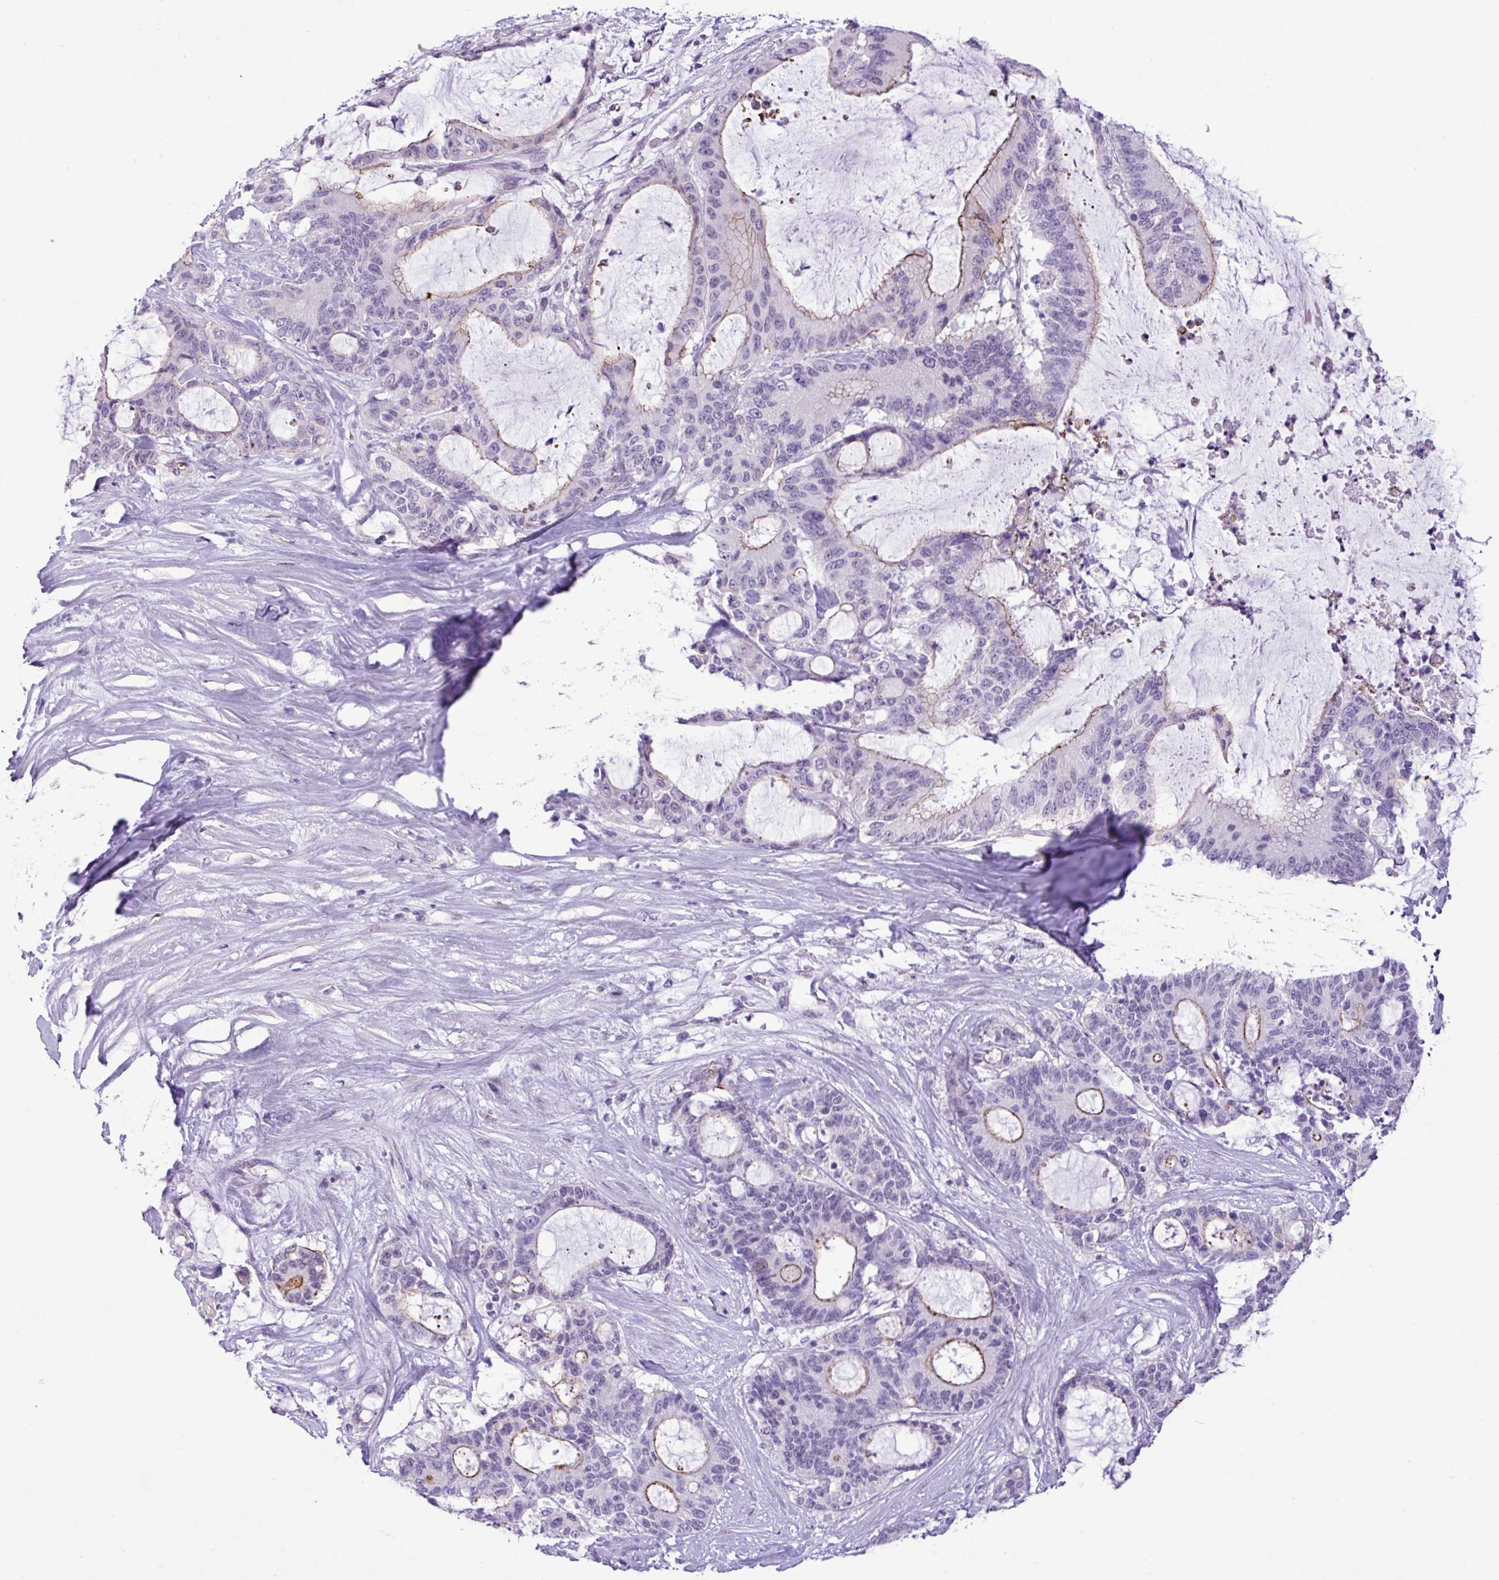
{"staining": {"intensity": "moderate", "quantity": "<25%", "location": "cytoplasmic/membranous"}, "tissue": "liver cancer", "cell_type": "Tumor cells", "image_type": "cancer", "snomed": [{"axis": "morphology", "description": "Normal tissue, NOS"}, {"axis": "morphology", "description": "Cholangiocarcinoma"}, {"axis": "topography", "description": "Liver"}, {"axis": "topography", "description": "Peripheral nerve tissue"}], "caption": "Protein positivity by immunohistochemistry displays moderate cytoplasmic/membranous positivity in about <25% of tumor cells in cholangiocarcinoma (liver).", "gene": "YLPM1", "patient": {"sex": "female", "age": 73}}